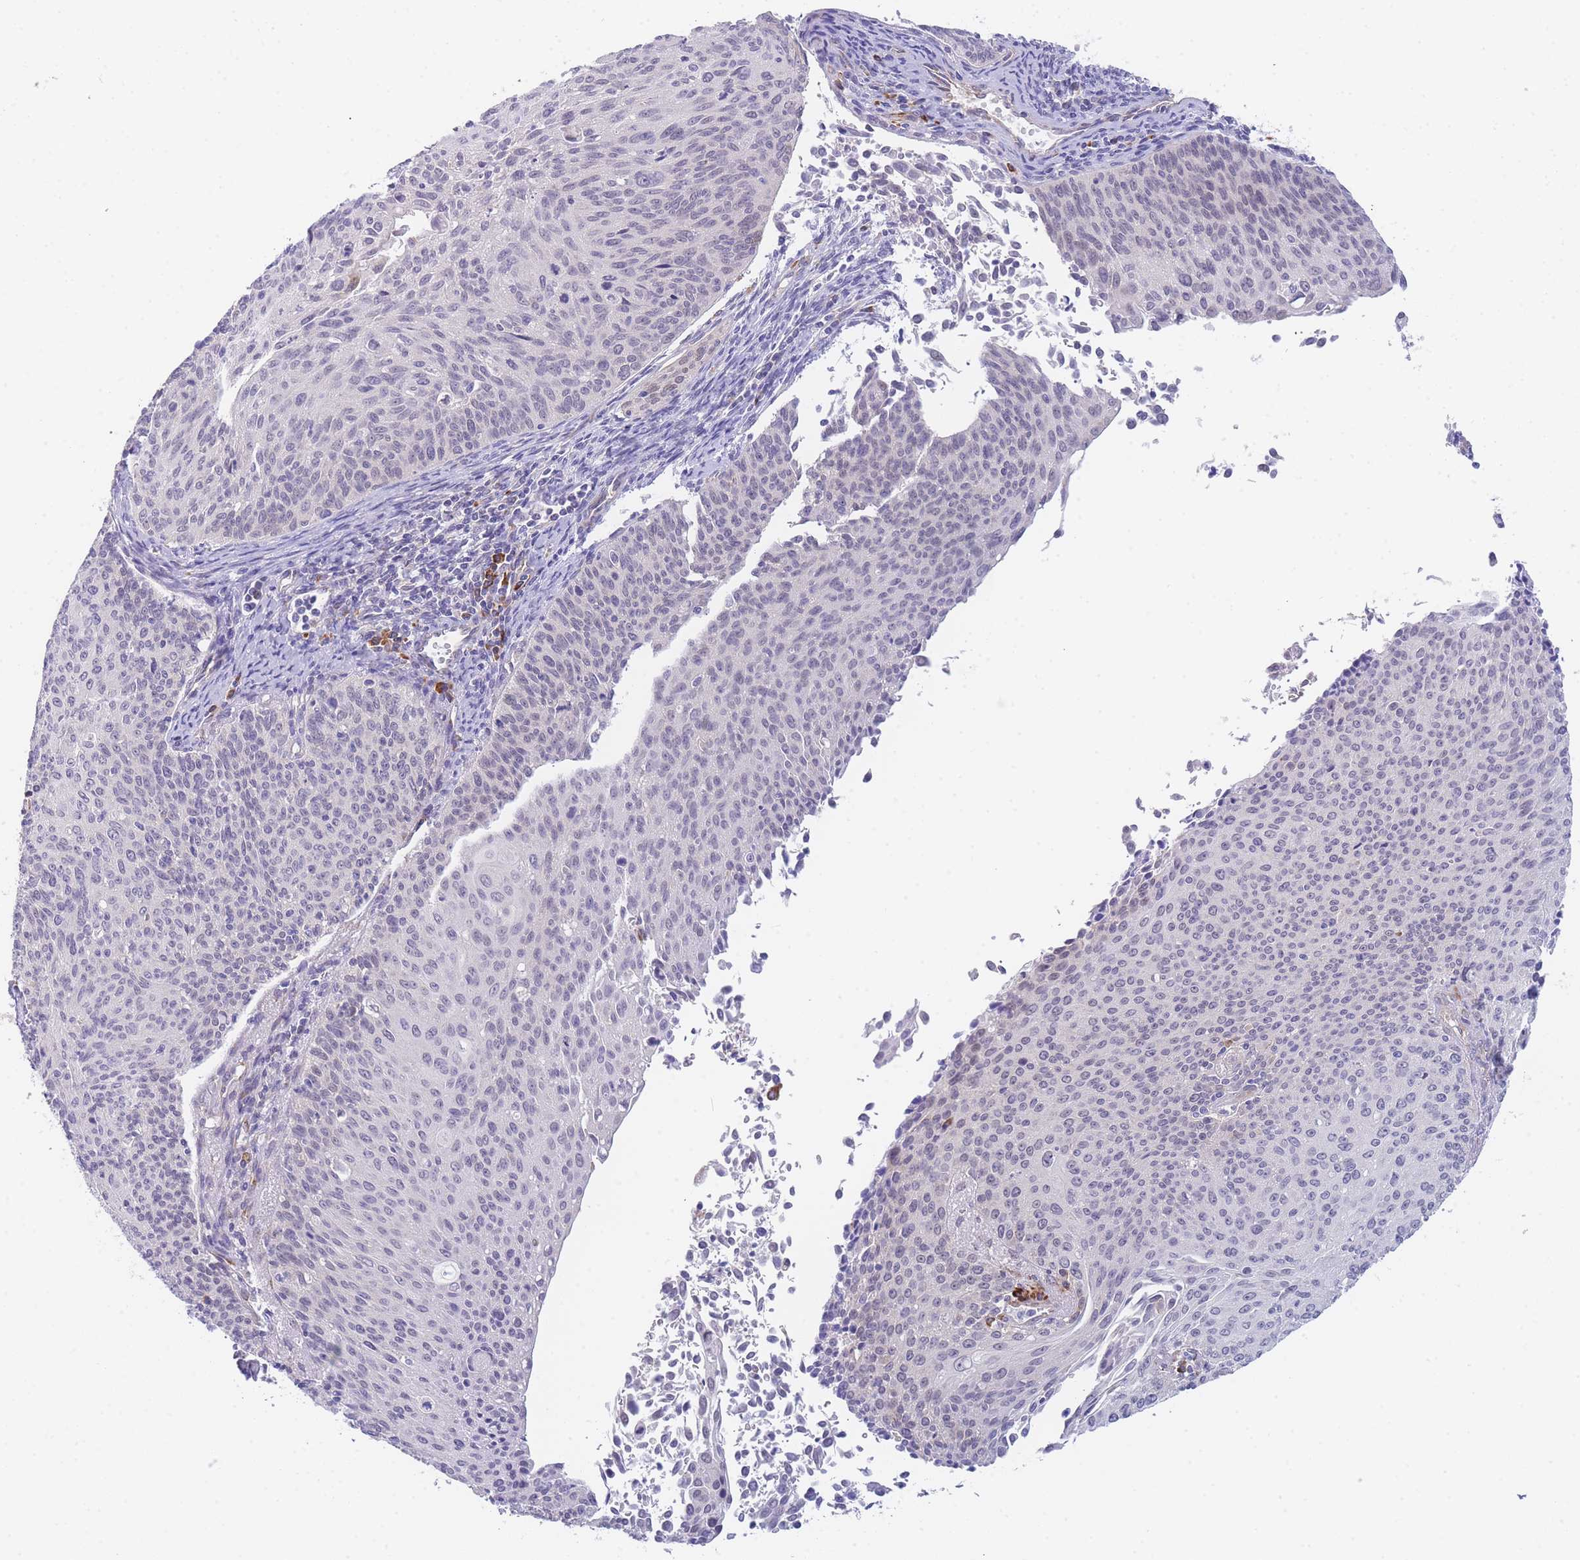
{"staining": {"intensity": "negative", "quantity": "none", "location": "none"}, "tissue": "cervical cancer", "cell_type": "Tumor cells", "image_type": "cancer", "snomed": [{"axis": "morphology", "description": "Squamous cell carcinoma, NOS"}, {"axis": "topography", "description": "Cervix"}], "caption": "The micrograph displays no staining of tumor cells in squamous cell carcinoma (cervical).", "gene": "ZNF510", "patient": {"sex": "female", "age": 55}}